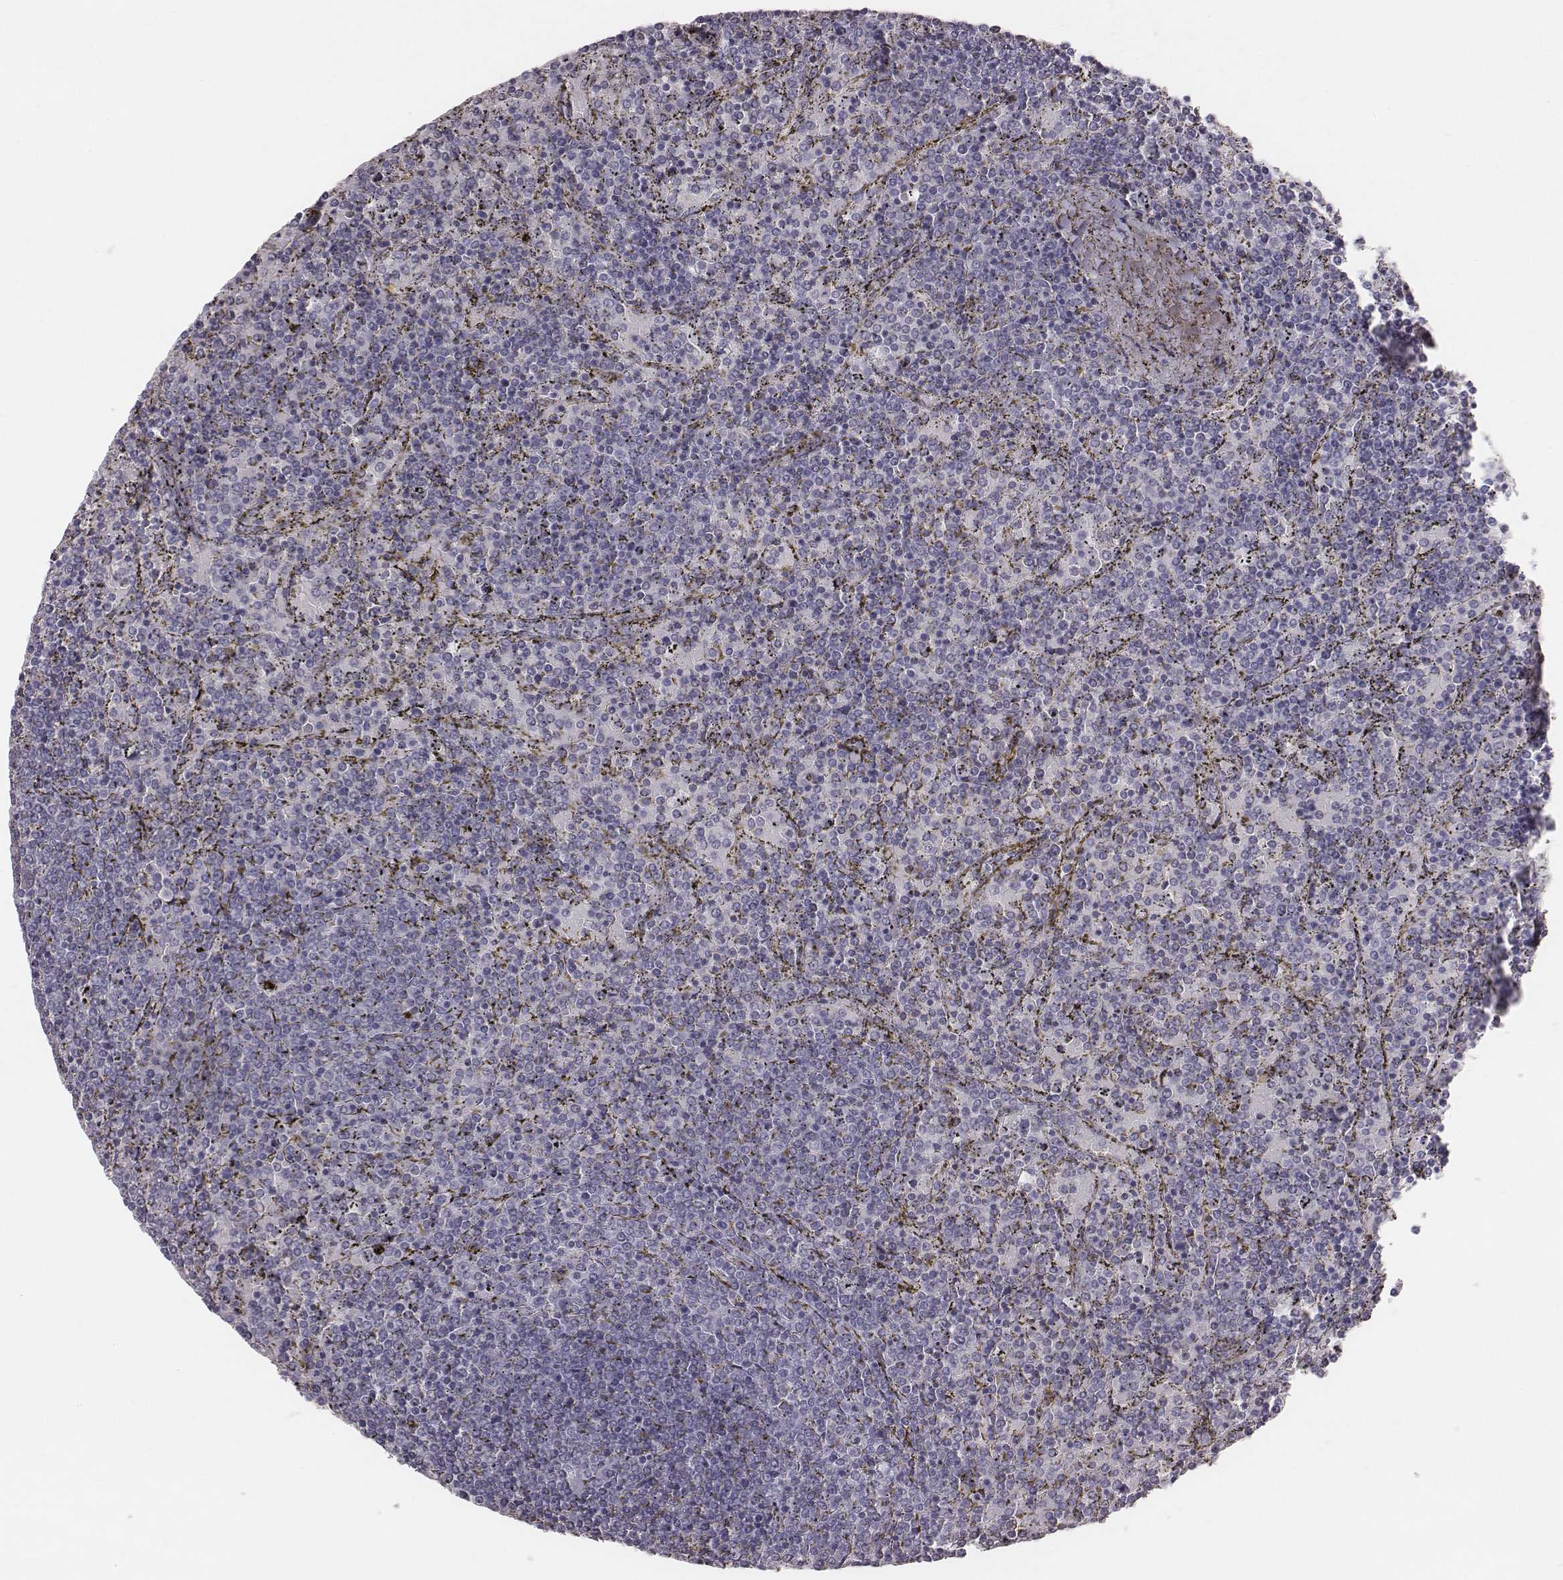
{"staining": {"intensity": "negative", "quantity": "none", "location": "none"}, "tissue": "lymphoma", "cell_type": "Tumor cells", "image_type": "cancer", "snomed": [{"axis": "morphology", "description": "Malignant lymphoma, non-Hodgkin's type, Low grade"}, {"axis": "topography", "description": "Spleen"}], "caption": "Protein analysis of low-grade malignant lymphoma, non-Hodgkin's type reveals no significant staining in tumor cells.", "gene": "C6orf58", "patient": {"sex": "female", "age": 77}}